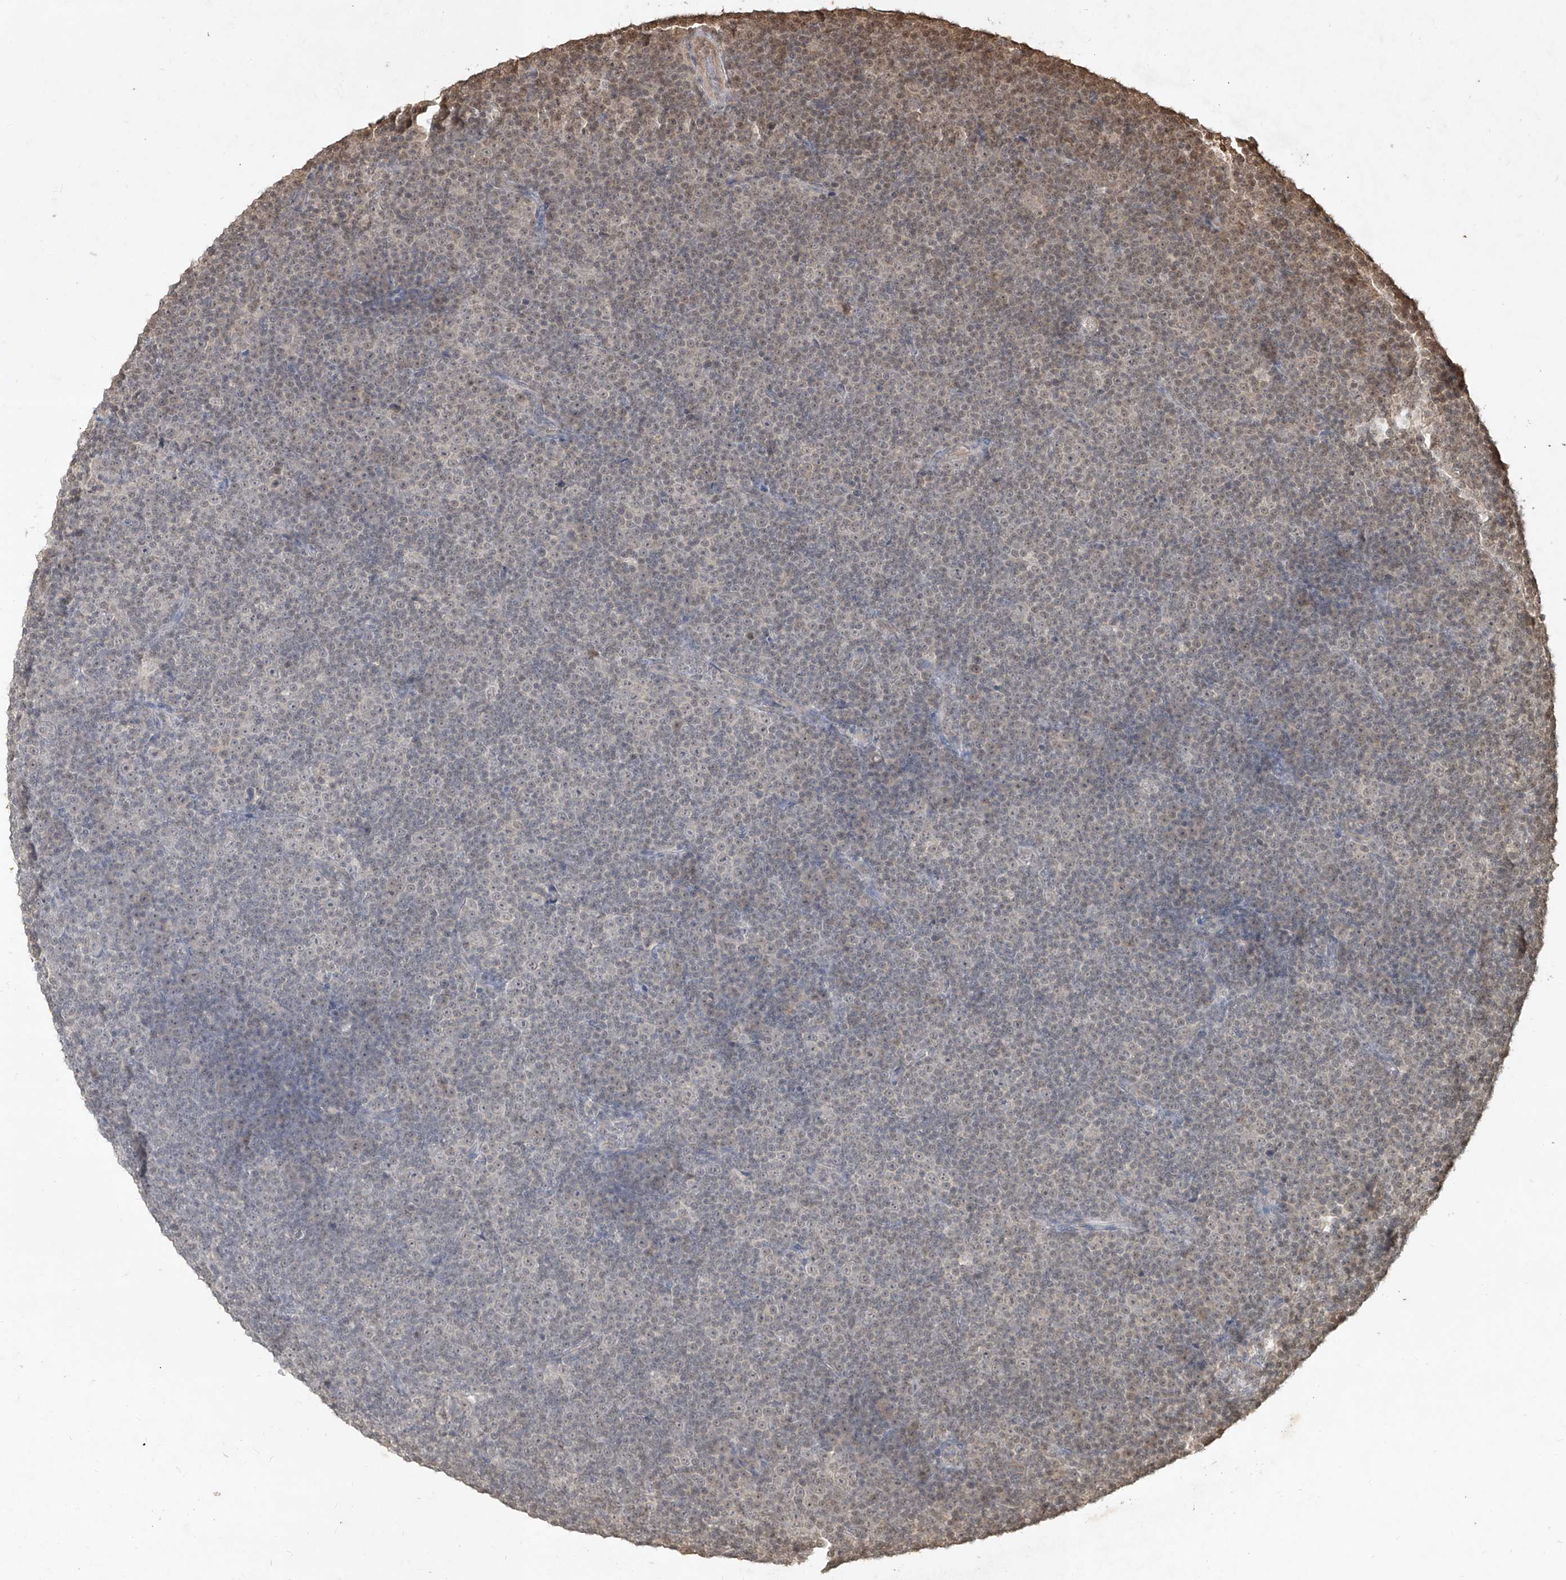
{"staining": {"intensity": "negative", "quantity": "none", "location": "none"}, "tissue": "lymphoma", "cell_type": "Tumor cells", "image_type": "cancer", "snomed": [{"axis": "morphology", "description": "Malignant lymphoma, non-Hodgkin's type, Low grade"}, {"axis": "topography", "description": "Lymph node"}], "caption": "Immunohistochemistry (IHC) histopathology image of neoplastic tissue: low-grade malignant lymphoma, non-Hodgkin's type stained with DAB (3,3'-diaminobenzidine) displays no significant protein staining in tumor cells.", "gene": "UBE2K", "patient": {"sex": "female", "age": 67}}